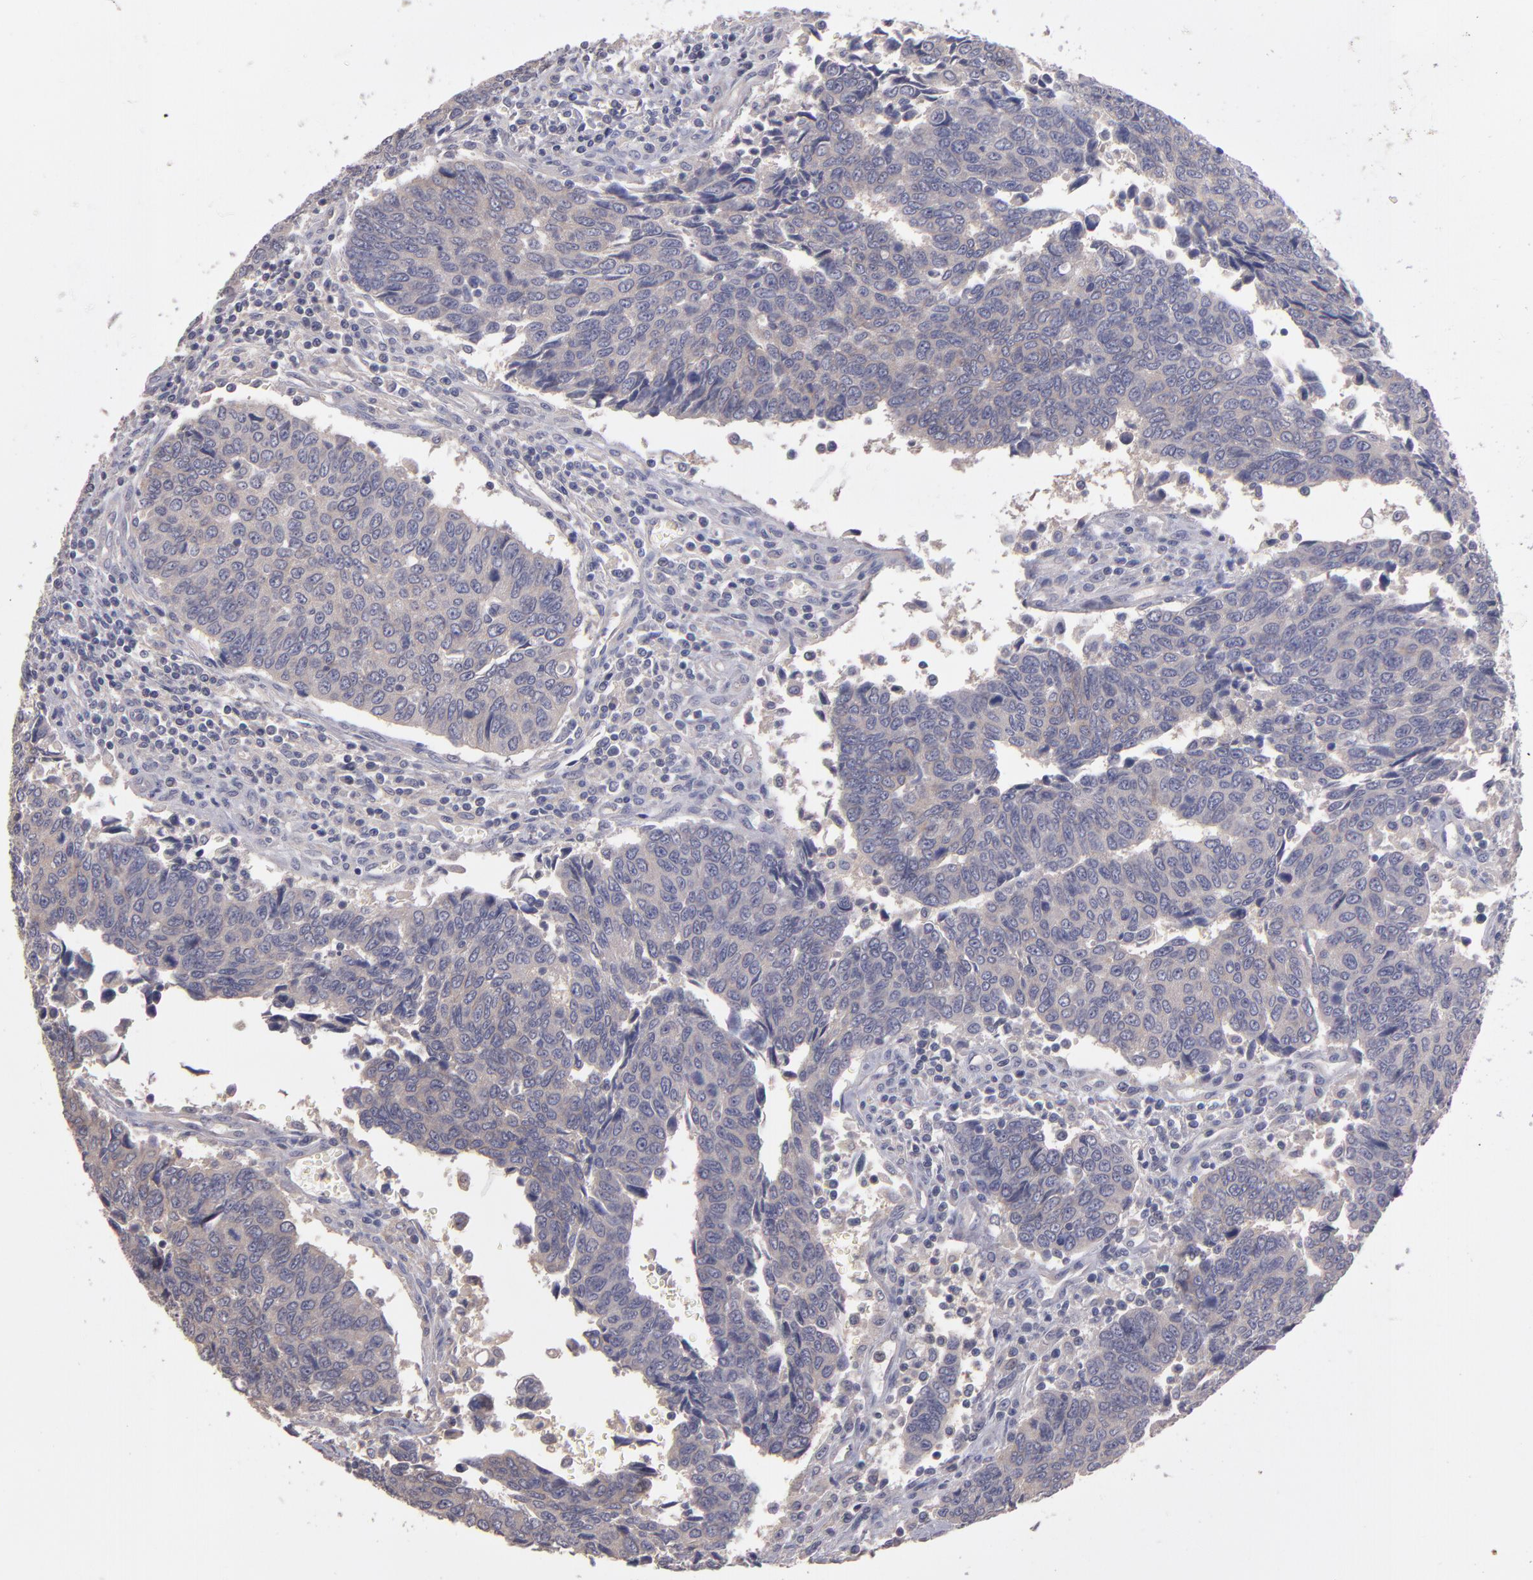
{"staining": {"intensity": "negative", "quantity": "none", "location": "none"}, "tissue": "urothelial cancer", "cell_type": "Tumor cells", "image_type": "cancer", "snomed": [{"axis": "morphology", "description": "Urothelial carcinoma, High grade"}, {"axis": "topography", "description": "Urinary bladder"}], "caption": "A micrograph of high-grade urothelial carcinoma stained for a protein reveals no brown staining in tumor cells.", "gene": "GNAZ", "patient": {"sex": "male", "age": 86}}